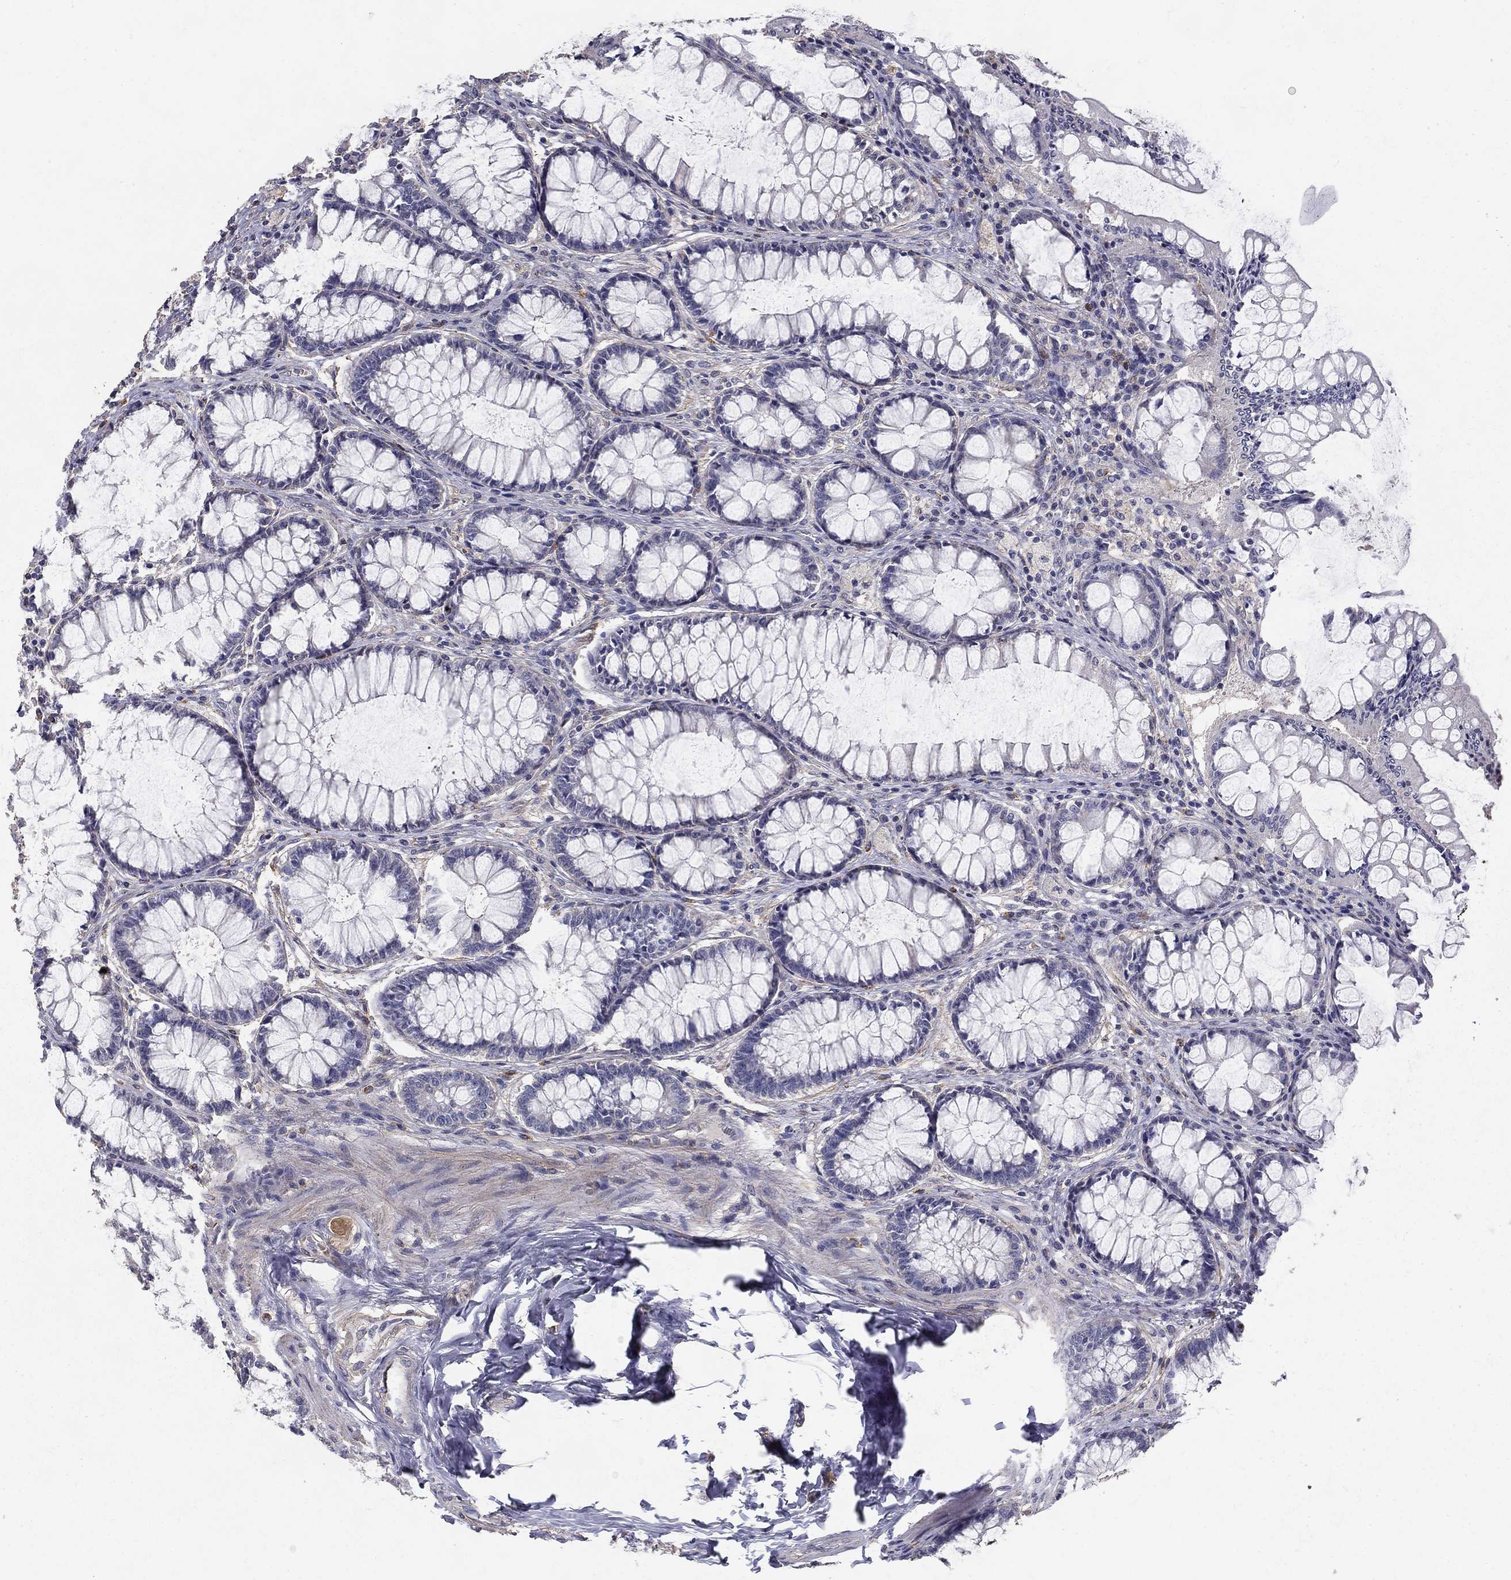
{"staining": {"intensity": "weak", "quantity": "25%-75%", "location": "cytoplasmic/membranous"}, "tissue": "colon", "cell_type": "Endothelial cells", "image_type": "normal", "snomed": [{"axis": "morphology", "description": "Normal tissue, NOS"}, {"axis": "topography", "description": "Colon"}], "caption": "Human colon stained for a protein (brown) exhibits weak cytoplasmic/membranous positive expression in about 25%-75% of endothelial cells.", "gene": "MPP2", "patient": {"sex": "female", "age": 65}}